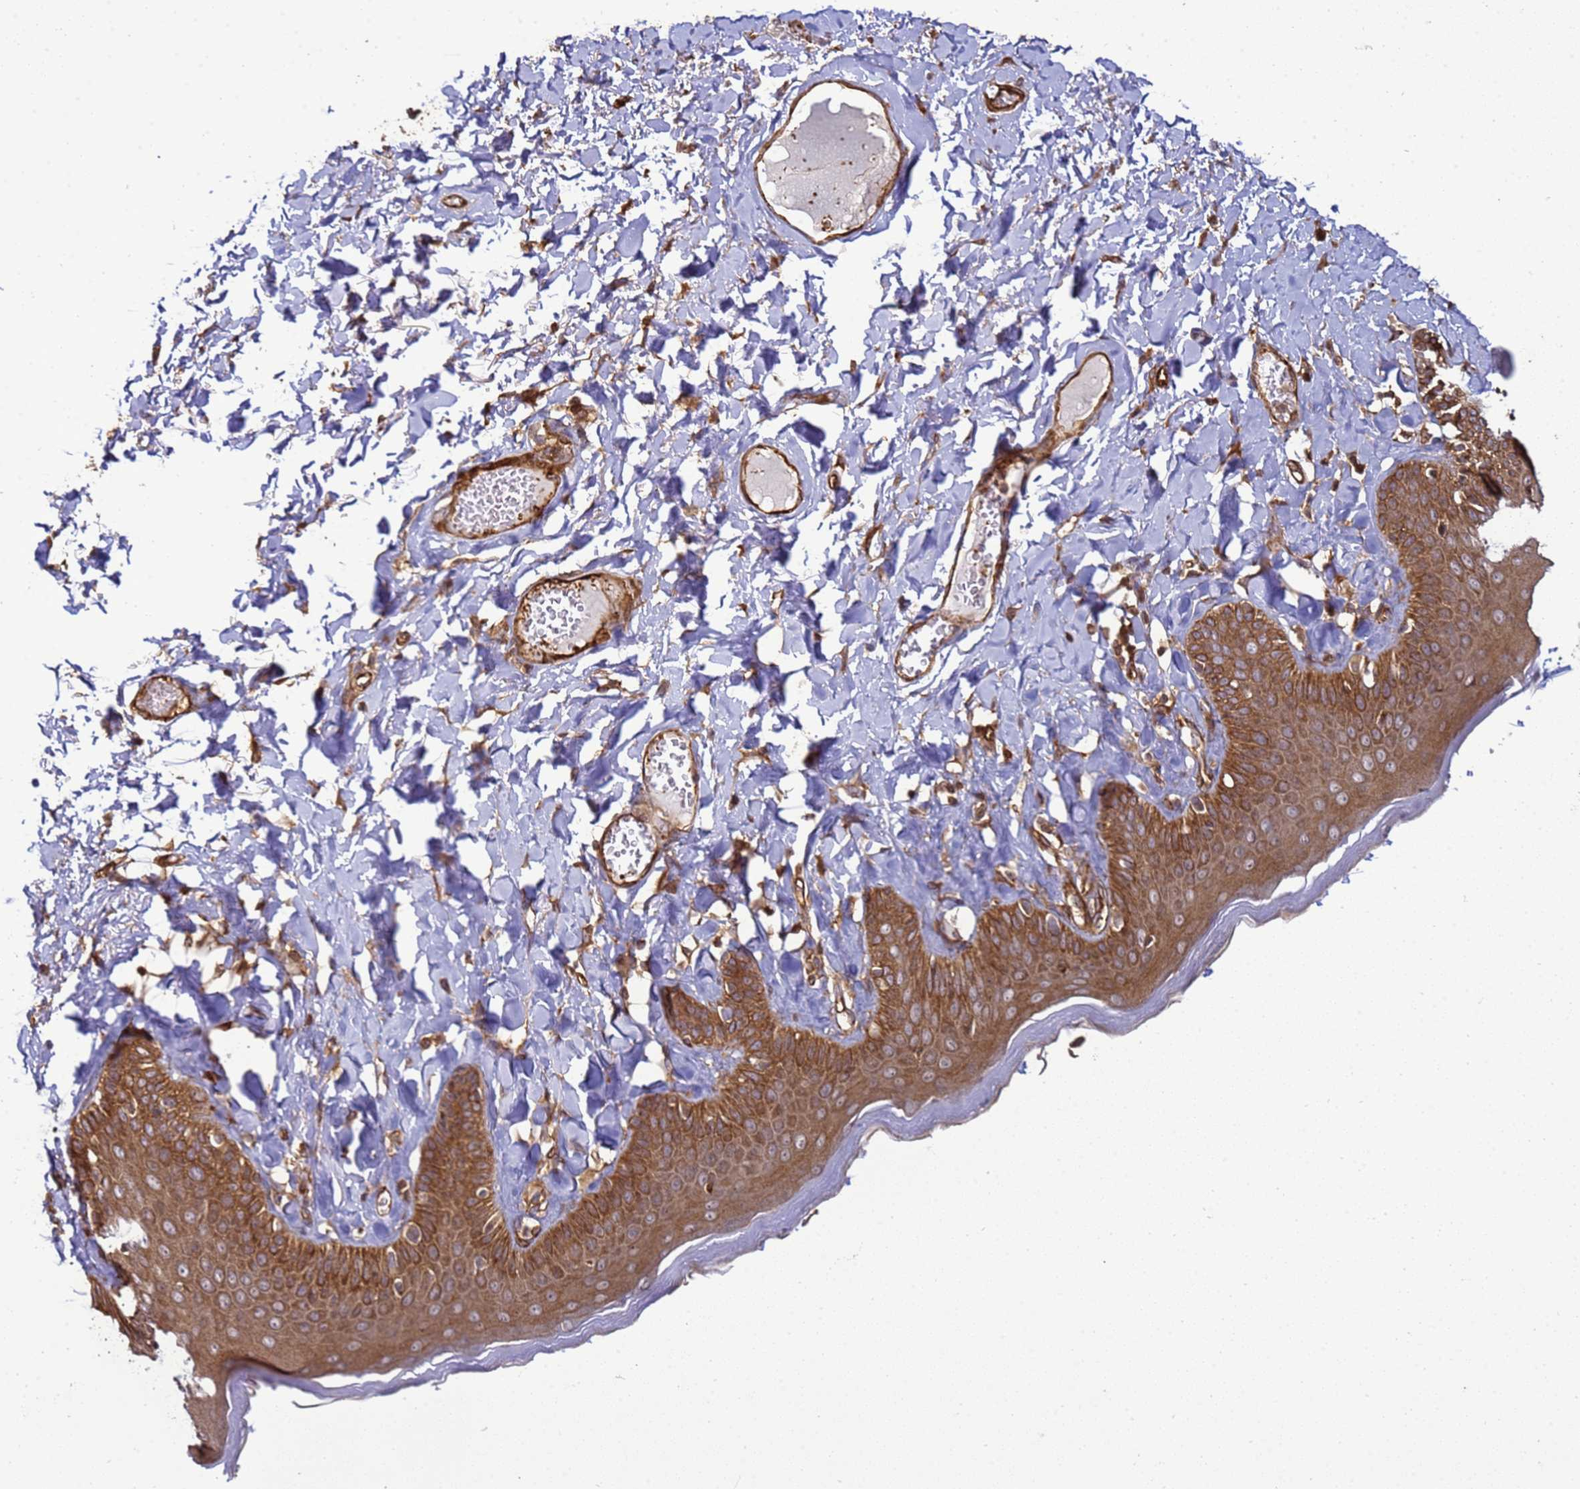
{"staining": {"intensity": "strong", "quantity": ">75%", "location": "cytoplasmic/membranous"}, "tissue": "skin", "cell_type": "Epidermal cells", "image_type": "normal", "snomed": [{"axis": "morphology", "description": "Normal tissue, NOS"}, {"axis": "topography", "description": "Anal"}], "caption": "The micrograph shows immunohistochemical staining of unremarkable skin. There is strong cytoplasmic/membranous positivity is appreciated in about >75% of epidermal cells. The staining was performed using DAB to visualize the protein expression in brown, while the nuclei were stained in blue with hematoxylin (Magnification: 20x).", "gene": "CNOT1", "patient": {"sex": "male", "age": 69}}